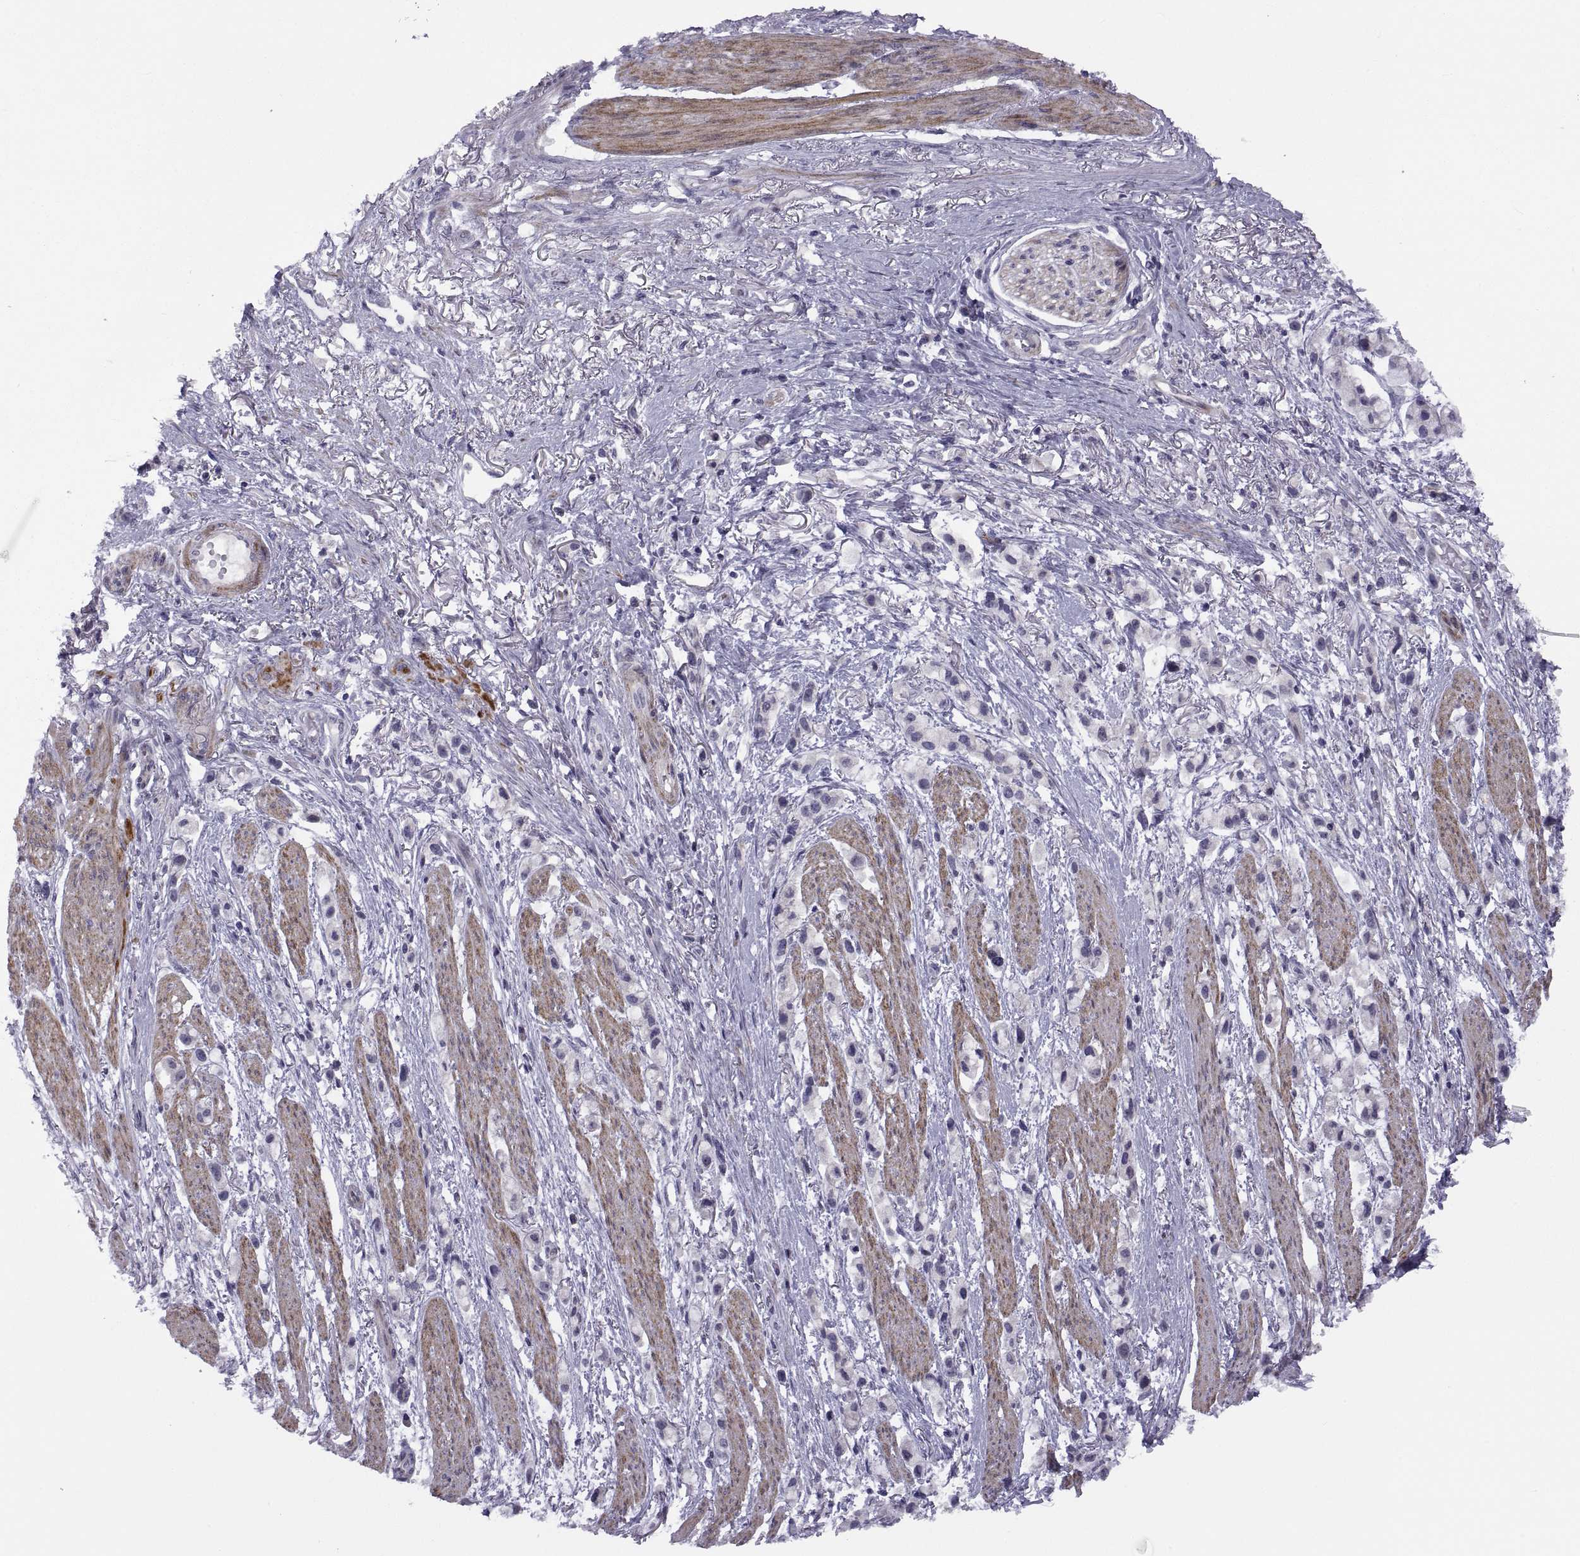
{"staining": {"intensity": "negative", "quantity": "none", "location": "none"}, "tissue": "stomach cancer", "cell_type": "Tumor cells", "image_type": "cancer", "snomed": [{"axis": "morphology", "description": "Adenocarcinoma, NOS"}, {"axis": "topography", "description": "Stomach"}], "caption": "A photomicrograph of stomach cancer (adenocarcinoma) stained for a protein demonstrates no brown staining in tumor cells.", "gene": "TMEM158", "patient": {"sex": "female", "age": 81}}